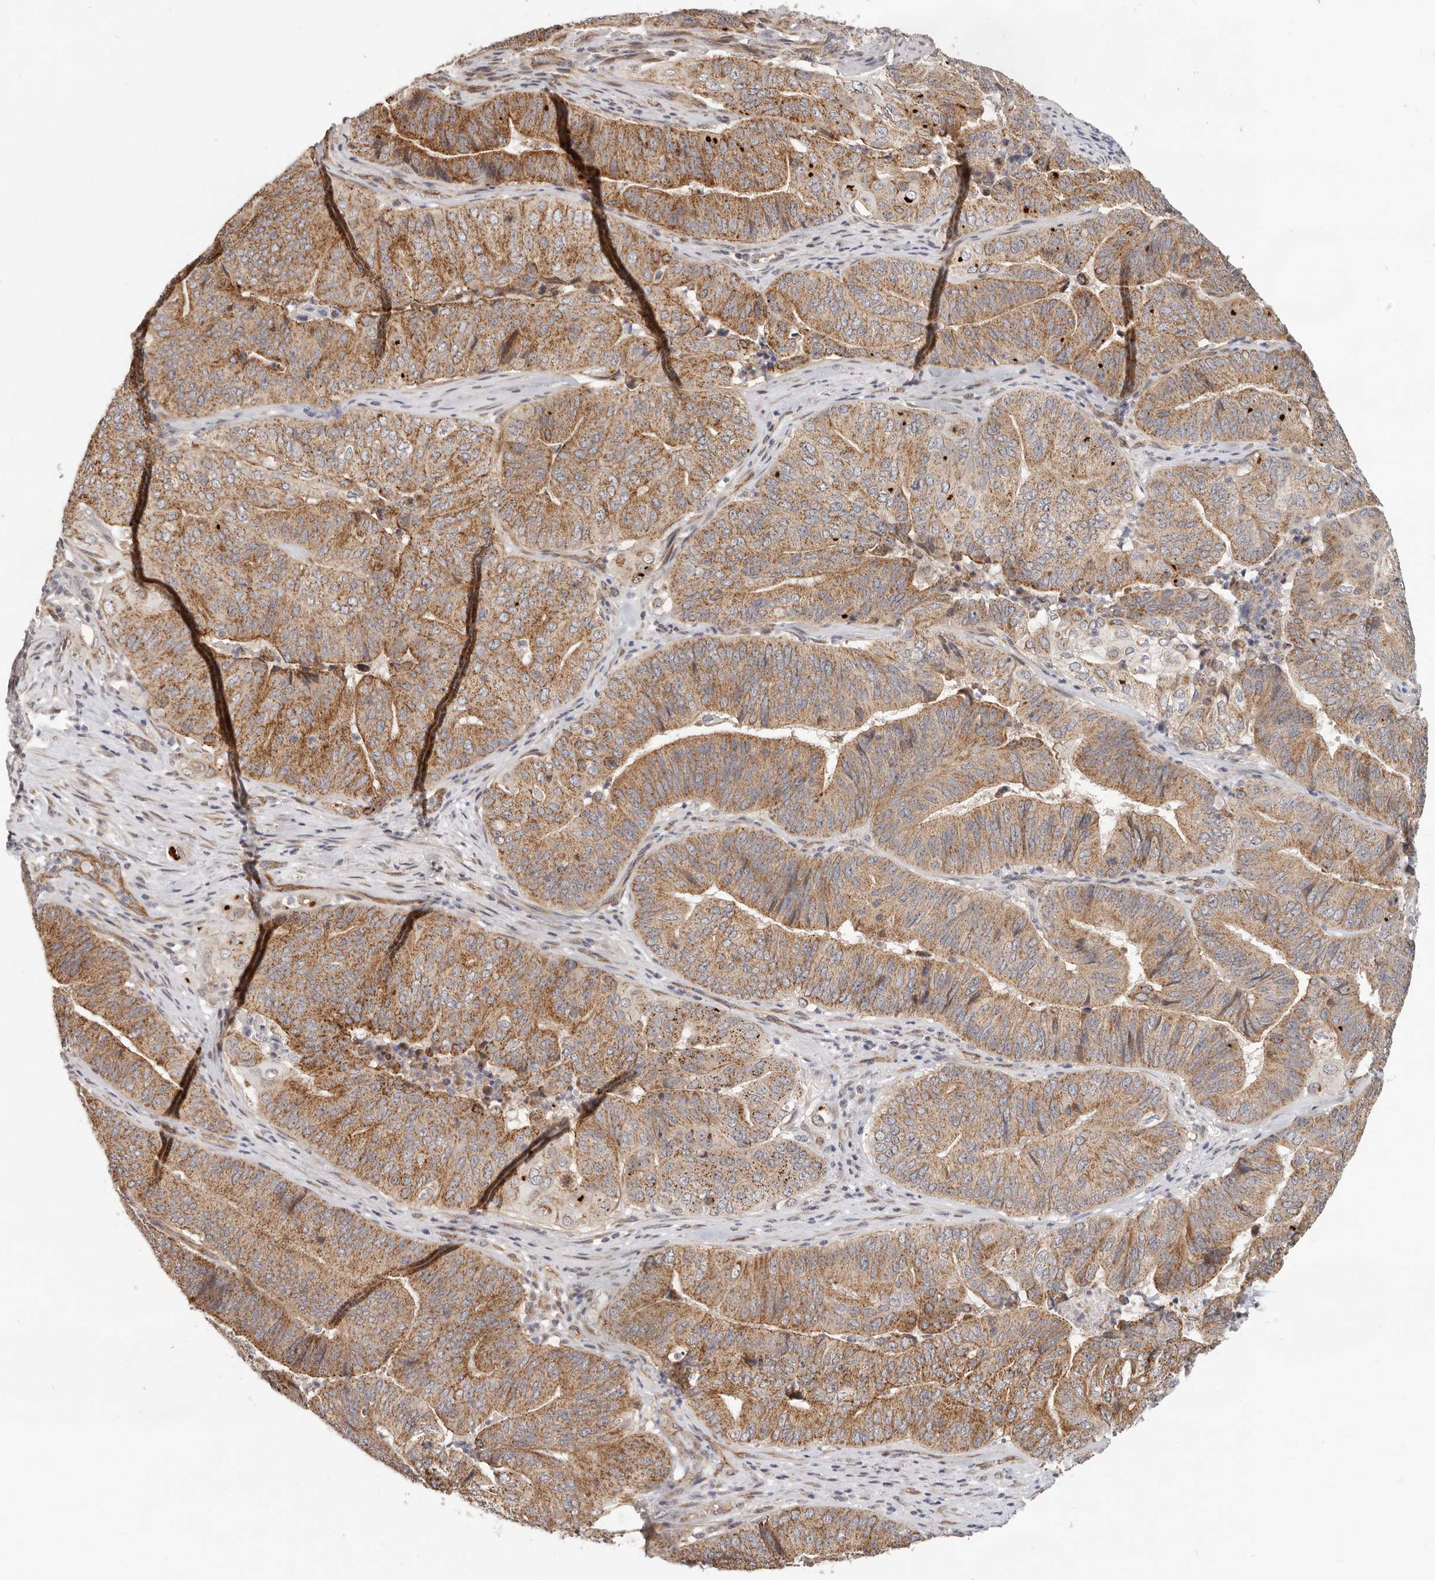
{"staining": {"intensity": "moderate", "quantity": ">75%", "location": "cytoplasmic/membranous"}, "tissue": "pancreatic cancer", "cell_type": "Tumor cells", "image_type": "cancer", "snomed": [{"axis": "morphology", "description": "Adenocarcinoma, NOS"}, {"axis": "topography", "description": "Pancreas"}], "caption": "This image reveals IHC staining of human pancreatic cancer (adenocarcinoma), with medium moderate cytoplasmic/membranous positivity in about >75% of tumor cells.", "gene": "USP49", "patient": {"sex": "female", "age": 77}}